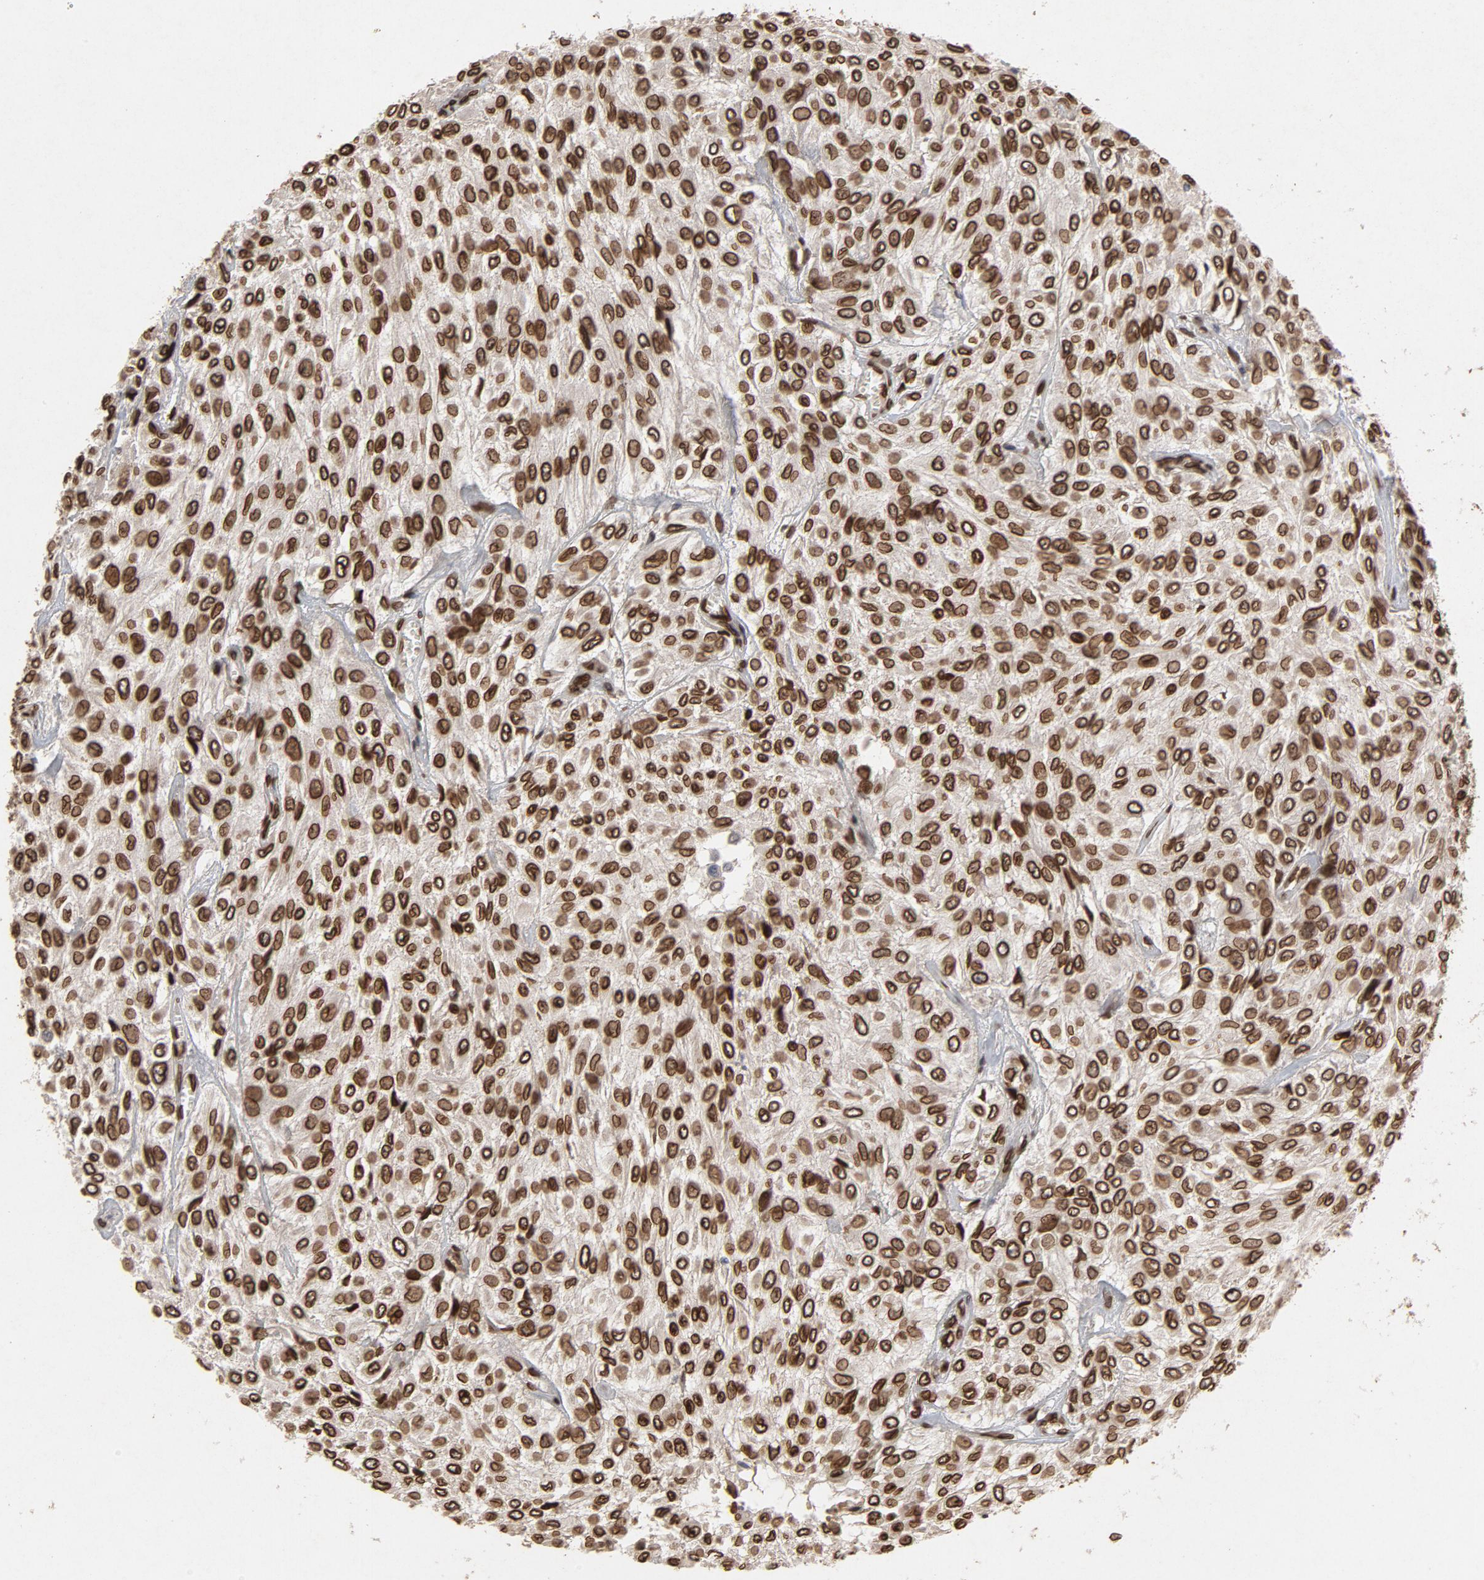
{"staining": {"intensity": "strong", "quantity": ">75%", "location": "cytoplasmic/membranous,nuclear"}, "tissue": "urothelial cancer", "cell_type": "Tumor cells", "image_type": "cancer", "snomed": [{"axis": "morphology", "description": "Urothelial carcinoma, High grade"}, {"axis": "topography", "description": "Urinary bladder"}], "caption": "High-magnification brightfield microscopy of urothelial cancer stained with DAB (brown) and counterstained with hematoxylin (blue). tumor cells exhibit strong cytoplasmic/membranous and nuclear positivity is identified in approximately>75% of cells.", "gene": "LMNA", "patient": {"sex": "male", "age": 57}}